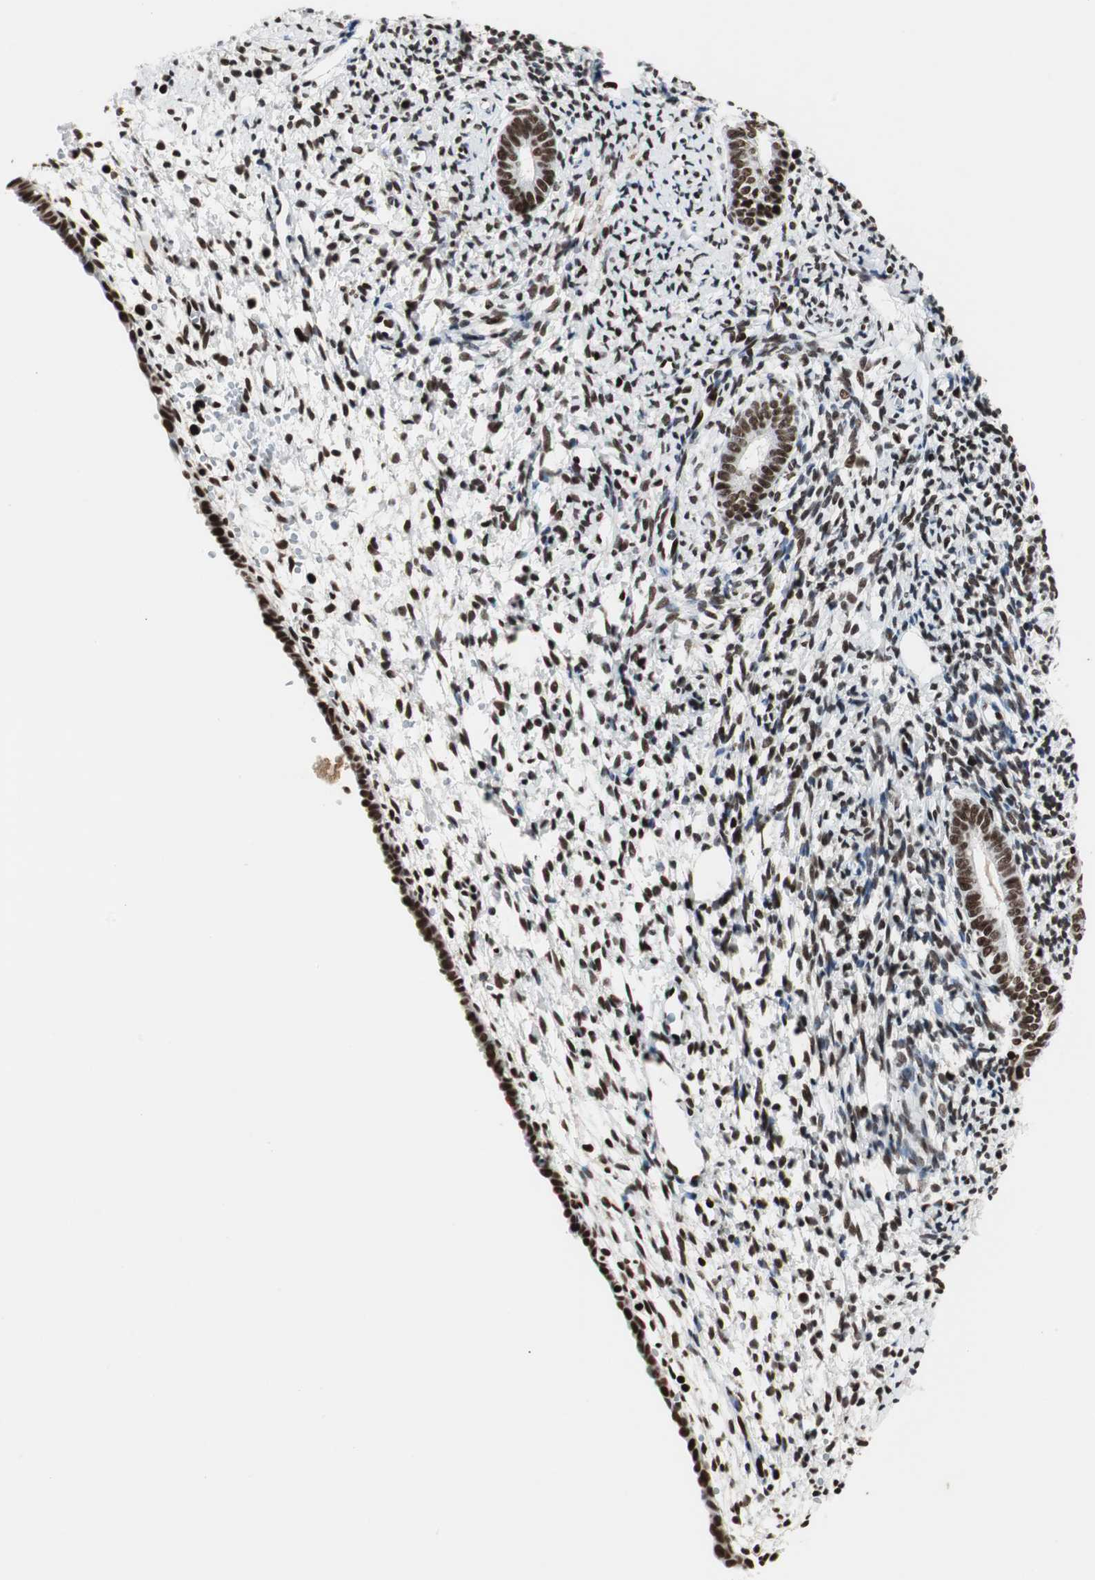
{"staining": {"intensity": "strong", "quantity": ">75%", "location": "nuclear"}, "tissue": "endometrium", "cell_type": "Cells in endometrial stroma", "image_type": "normal", "snomed": [{"axis": "morphology", "description": "Normal tissue, NOS"}, {"axis": "topography", "description": "Endometrium"}], "caption": "The photomicrograph demonstrates immunohistochemical staining of unremarkable endometrium. There is strong nuclear staining is identified in approximately >75% of cells in endometrial stroma.", "gene": "MTA2", "patient": {"sex": "female", "age": 71}}